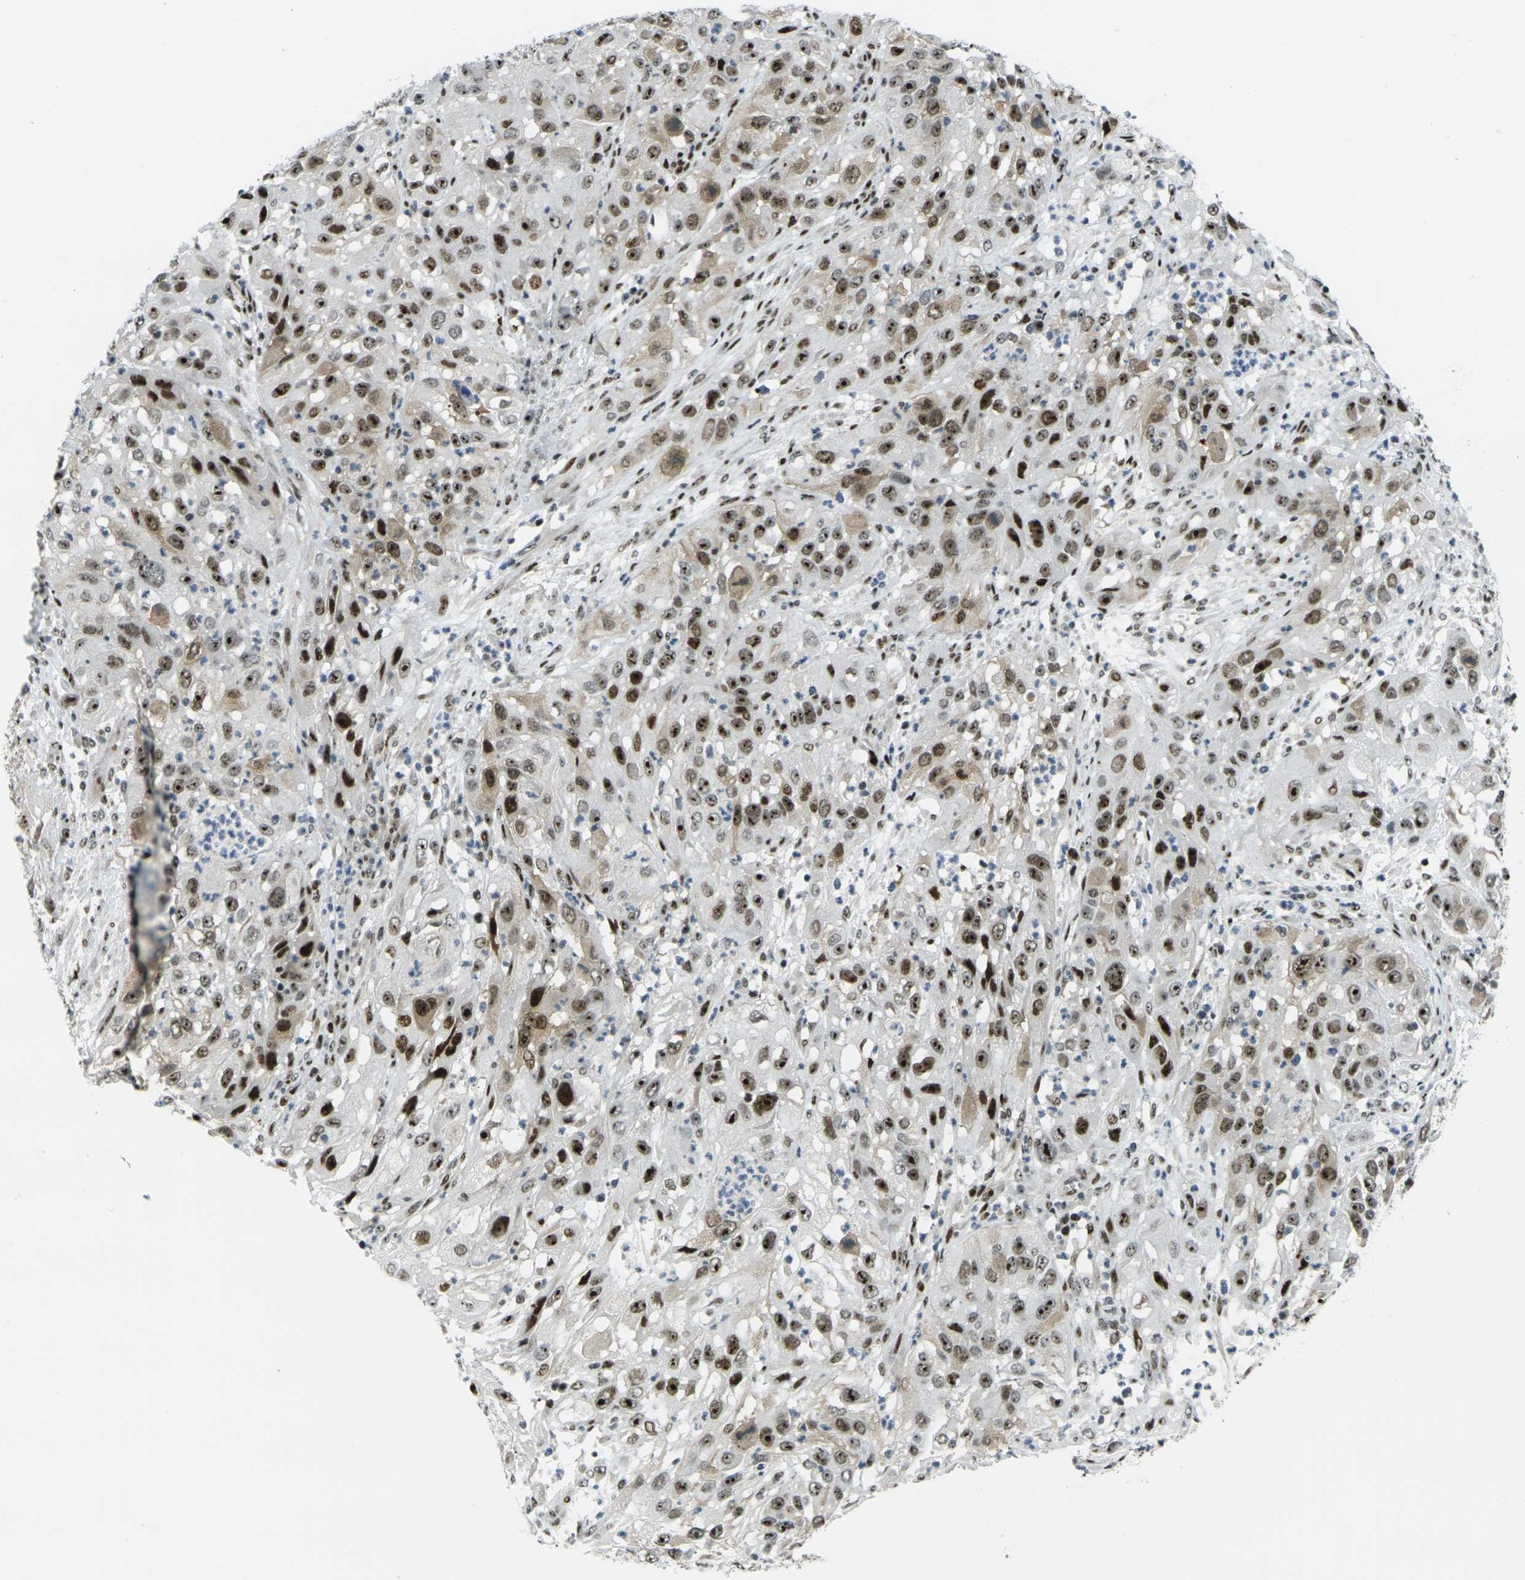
{"staining": {"intensity": "strong", "quantity": ">75%", "location": "cytoplasmic/membranous,nuclear"}, "tissue": "cervical cancer", "cell_type": "Tumor cells", "image_type": "cancer", "snomed": [{"axis": "morphology", "description": "Squamous cell carcinoma, NOS"}, {"axis": "topography", "description": "Cervix"}], "caption": "Immunohistochemistry micrograph of neoplastic tissue: squamous cell carcinoma (cervical) stained using immunohistochemistry shows high levels of strong protein expression localized specifically in the cytoplasmic/membranous and nuclear of tumor cells, appearing as a cytoplasmic/membranous and nuclear brown color.", "gene": "UBE2C", "patient": {"sex": "female", "age": 32}}